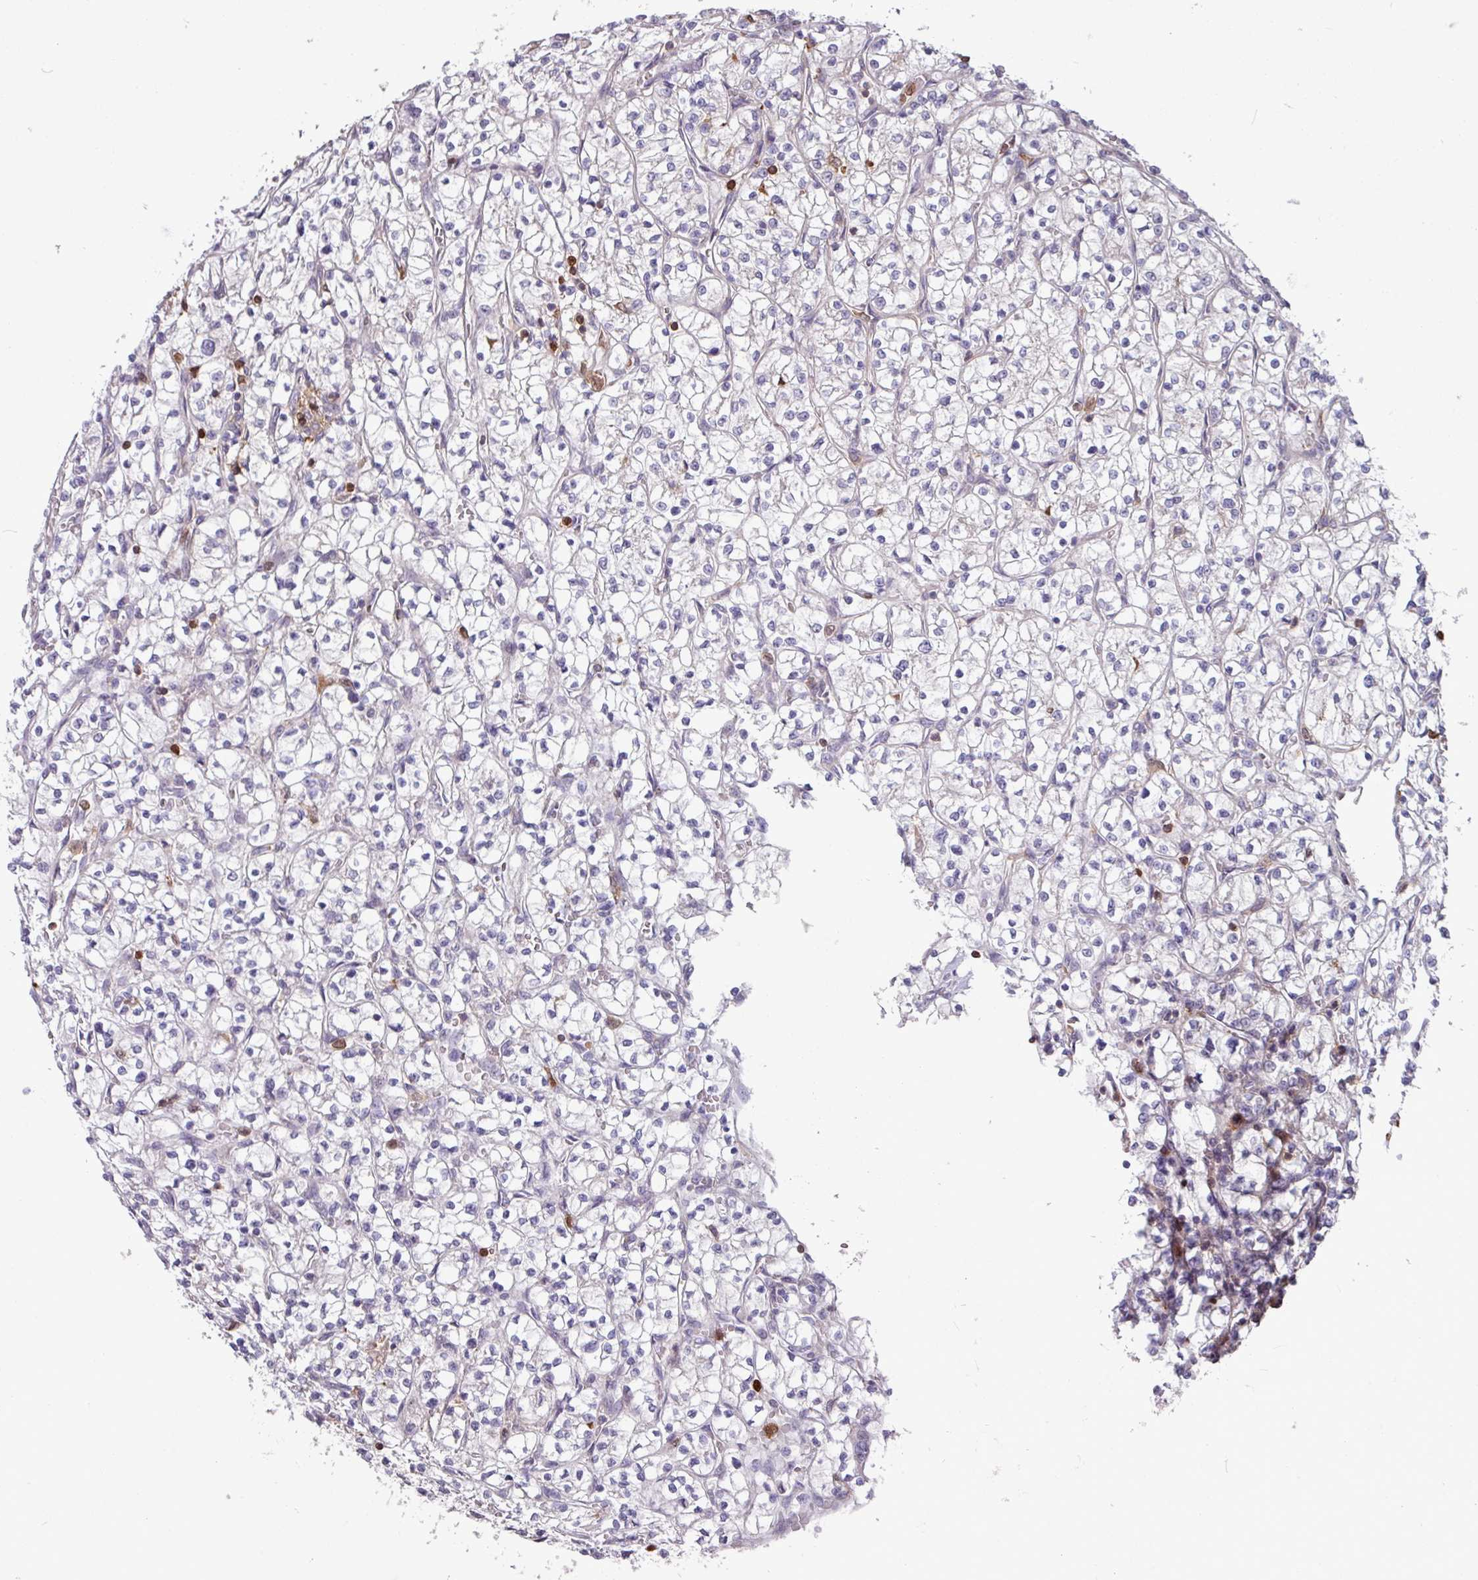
{"staining": {"intensity": "negative", "quantity": "none", "location": "none"}, "tissue": "renal cancer", "cell_type": "Tumor cells", "image_type": "cancer", "snomed": [{"axis": "morphology", "description": "Adenocarcinoma, NOS"}, {"axis": "topography", "description": "Kidney"}], "caption": "This is a histopathology image of immunohistochemistry (IHC) staining of adenocarcinoma (renal), which shows no staining in tumor cells.", "gene": "SEC61G", "patient": {"sex": "female", "age": 64}}